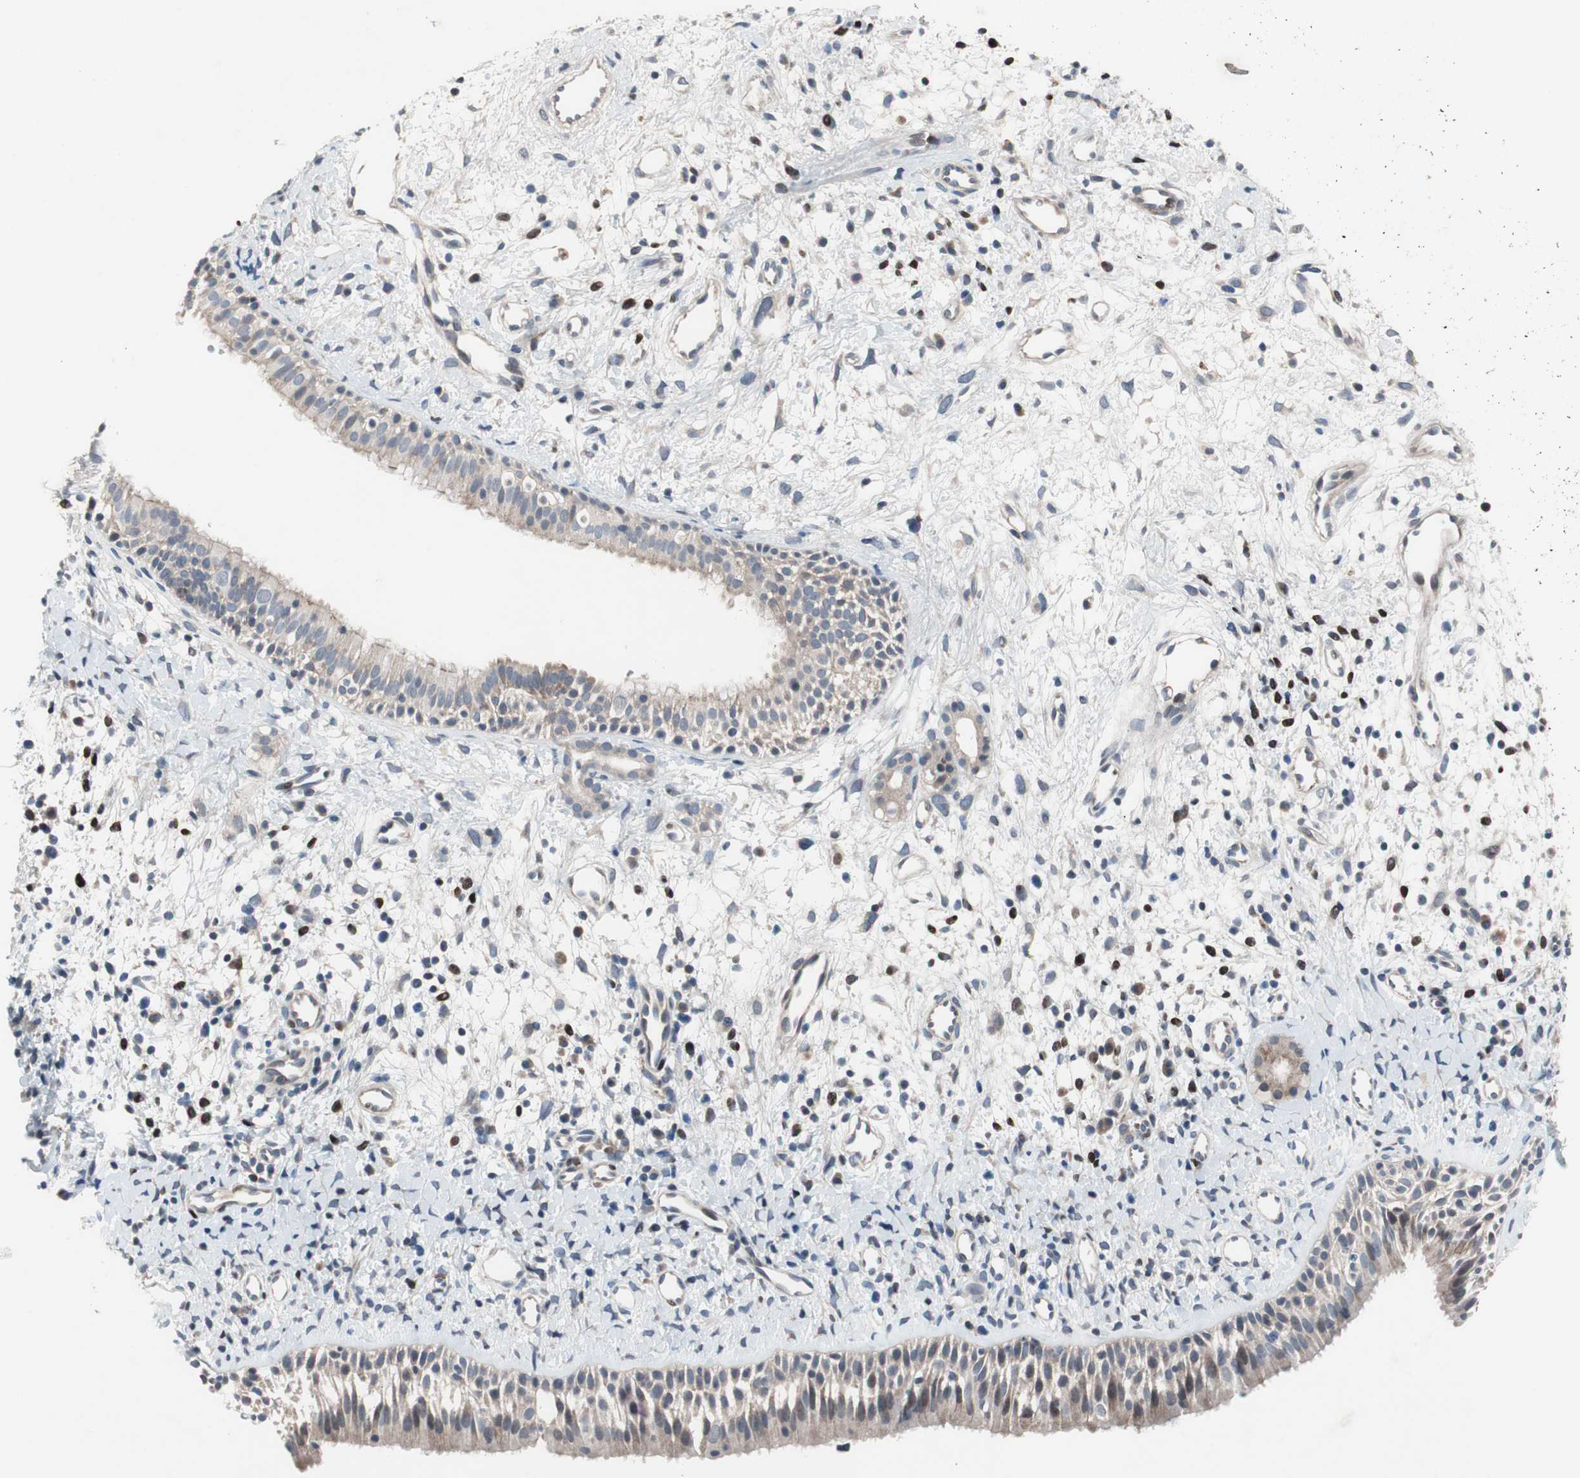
{"staining": {"intensity": "weak", "quantity": "25%-75%", "location": "cytoplasmic/membranous"}, "tissue": "nasopharynx", "cell_type": "Respiratory epithelial cells", "image_type": "normal", "snomed": [{"axis": "morphology", "description": "Normal tissue, NOS"}, {"axis": "topography", "description": "Nasopharynx"}], "caption": "Nasopharynx stained with DAB IHC shows low levels of weak cytoplasmic/membranous expression in approximately 25%-75% of respiratory epithelial cells. (DAB = brown stain, brightfield microscopy at high magnification).", "gene": "MUTYH", "patient": {"sex": "male", "age": 22}}